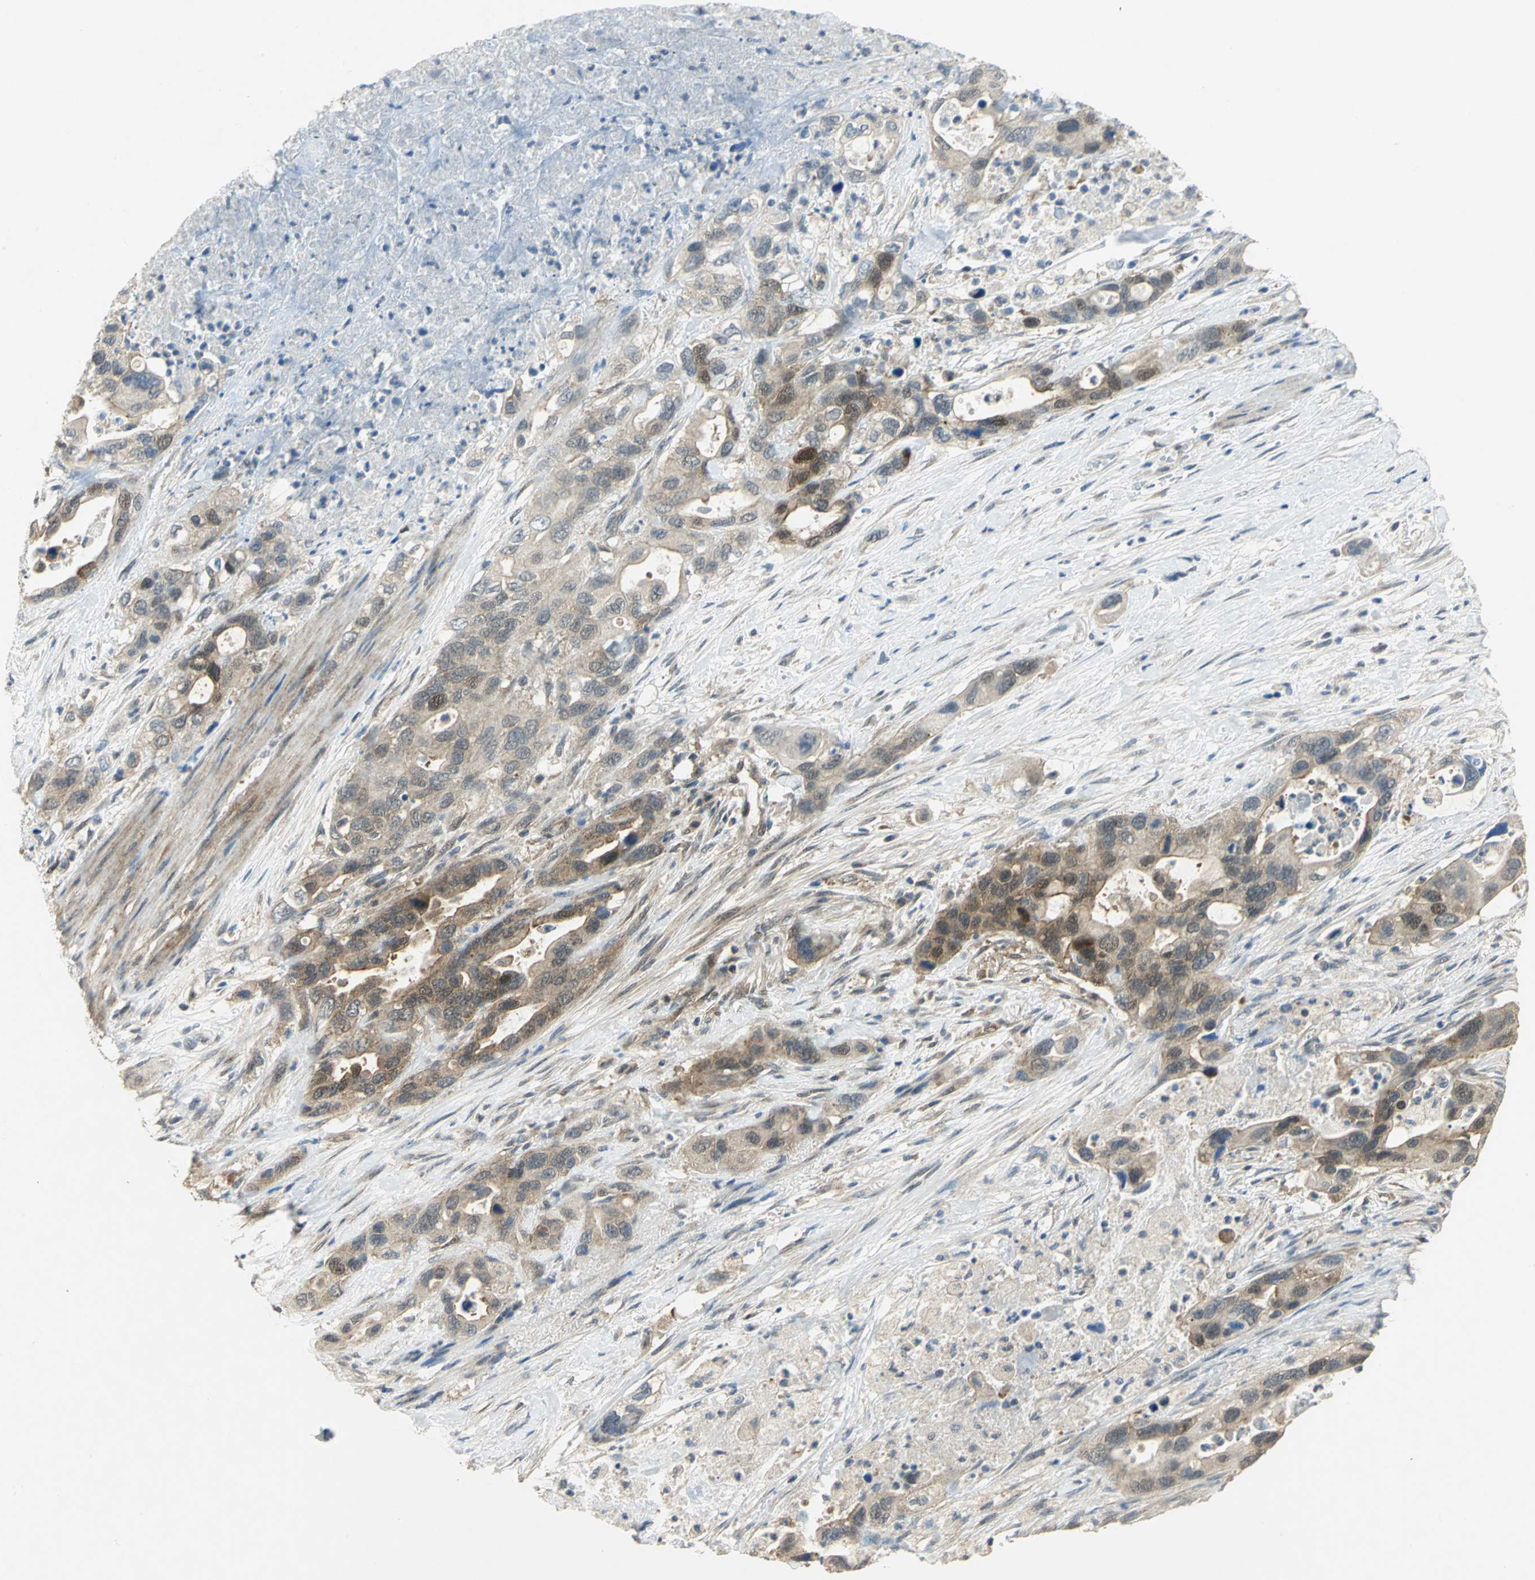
{"staining": {"intensity": "moderate", "quantity": ">75%", "location": "cytoplasmic/membranous"}, "tissue": "pancreatic cancer", "cell_type": "Tumor cells", "image_type": "cancer", "snomed": [{"axis": "morphology", "description": "Adenocarcinoma, NOS"}, {"axis": "topography", "description": "Pancreas"}], "caption": "High-magnification brightfield microscopy of pancreatic adenocarcinoma stained with DAB (brown) and counterstained with hematoxylin (blue). tumor cells exhibit moderate cytoplasmic/membranous staining is appreciated in about>75% of cells.", "gene": "PPIA", "patient": {"sex": "female", "age": 71}}